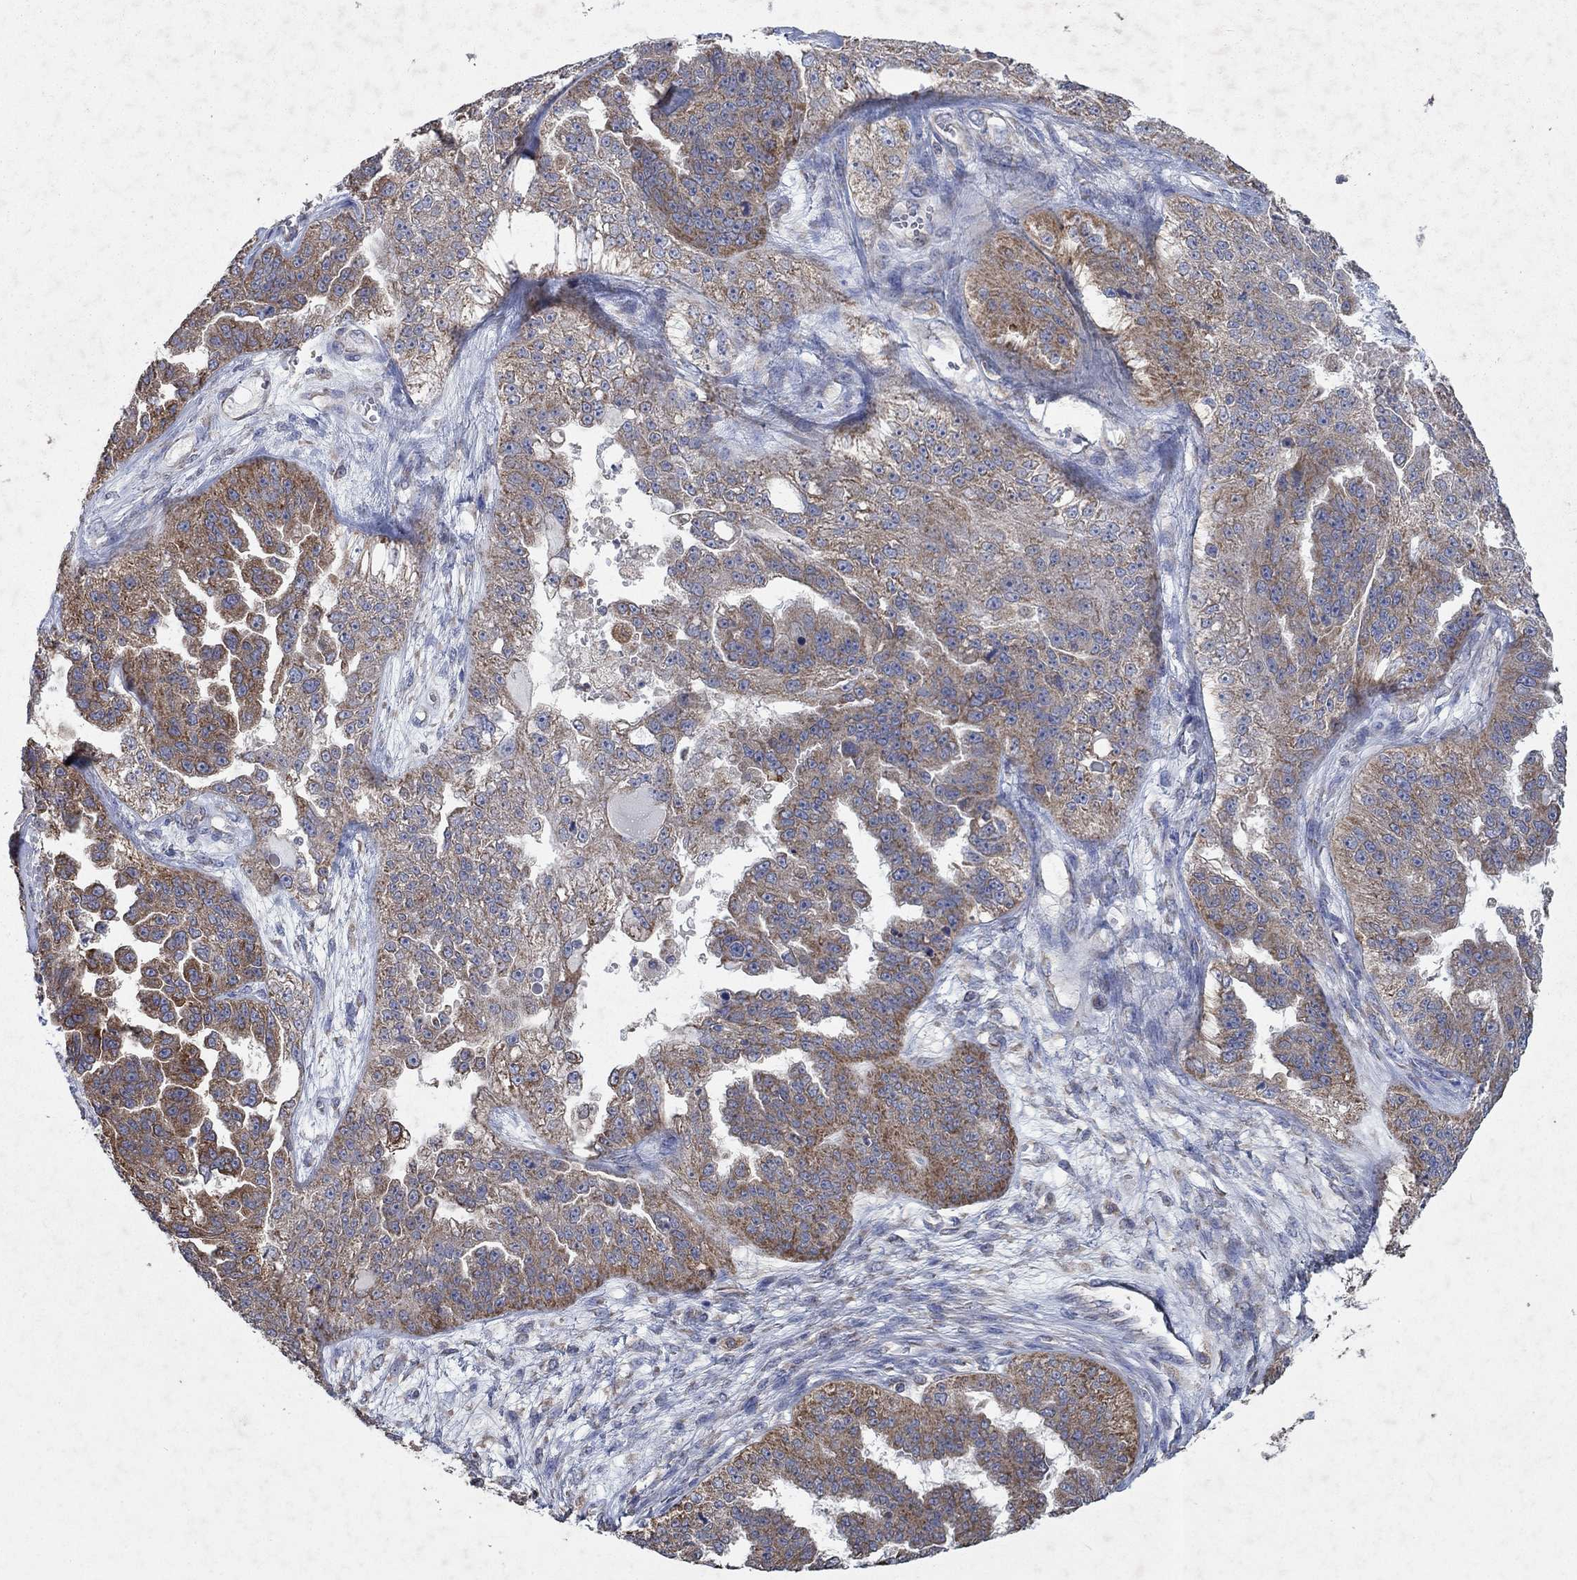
{"staining": {"intensity": "moderate", "quantity": "<25%", "location": "cytoplasmic/membranous"}, "tissue": "ovarian cancer", "cell_type": "Tumor cells", "image_type": "cancer", "snomed": [{"axis": "morphology", "description": "Cystadenocarcinoma, serous, NOS"}, {"axis": "topography", "description": "Ovary"}], "caption": "Immunohistochemical staining of human ovarian cancer (serous cystadenocarcinoma) exhibits moderate cytoplasmic/membranous protein staining in about <25% of tumor cells. The staining was performed using DAB (3,3'-diaminobenzidine) to visualize the protein expression in brown, while the nuclei were stained in blue with hematoxylin (Magnification: 20x).", "gene": "NCEH1", "patient": {"sex": "female", "age": 58}}